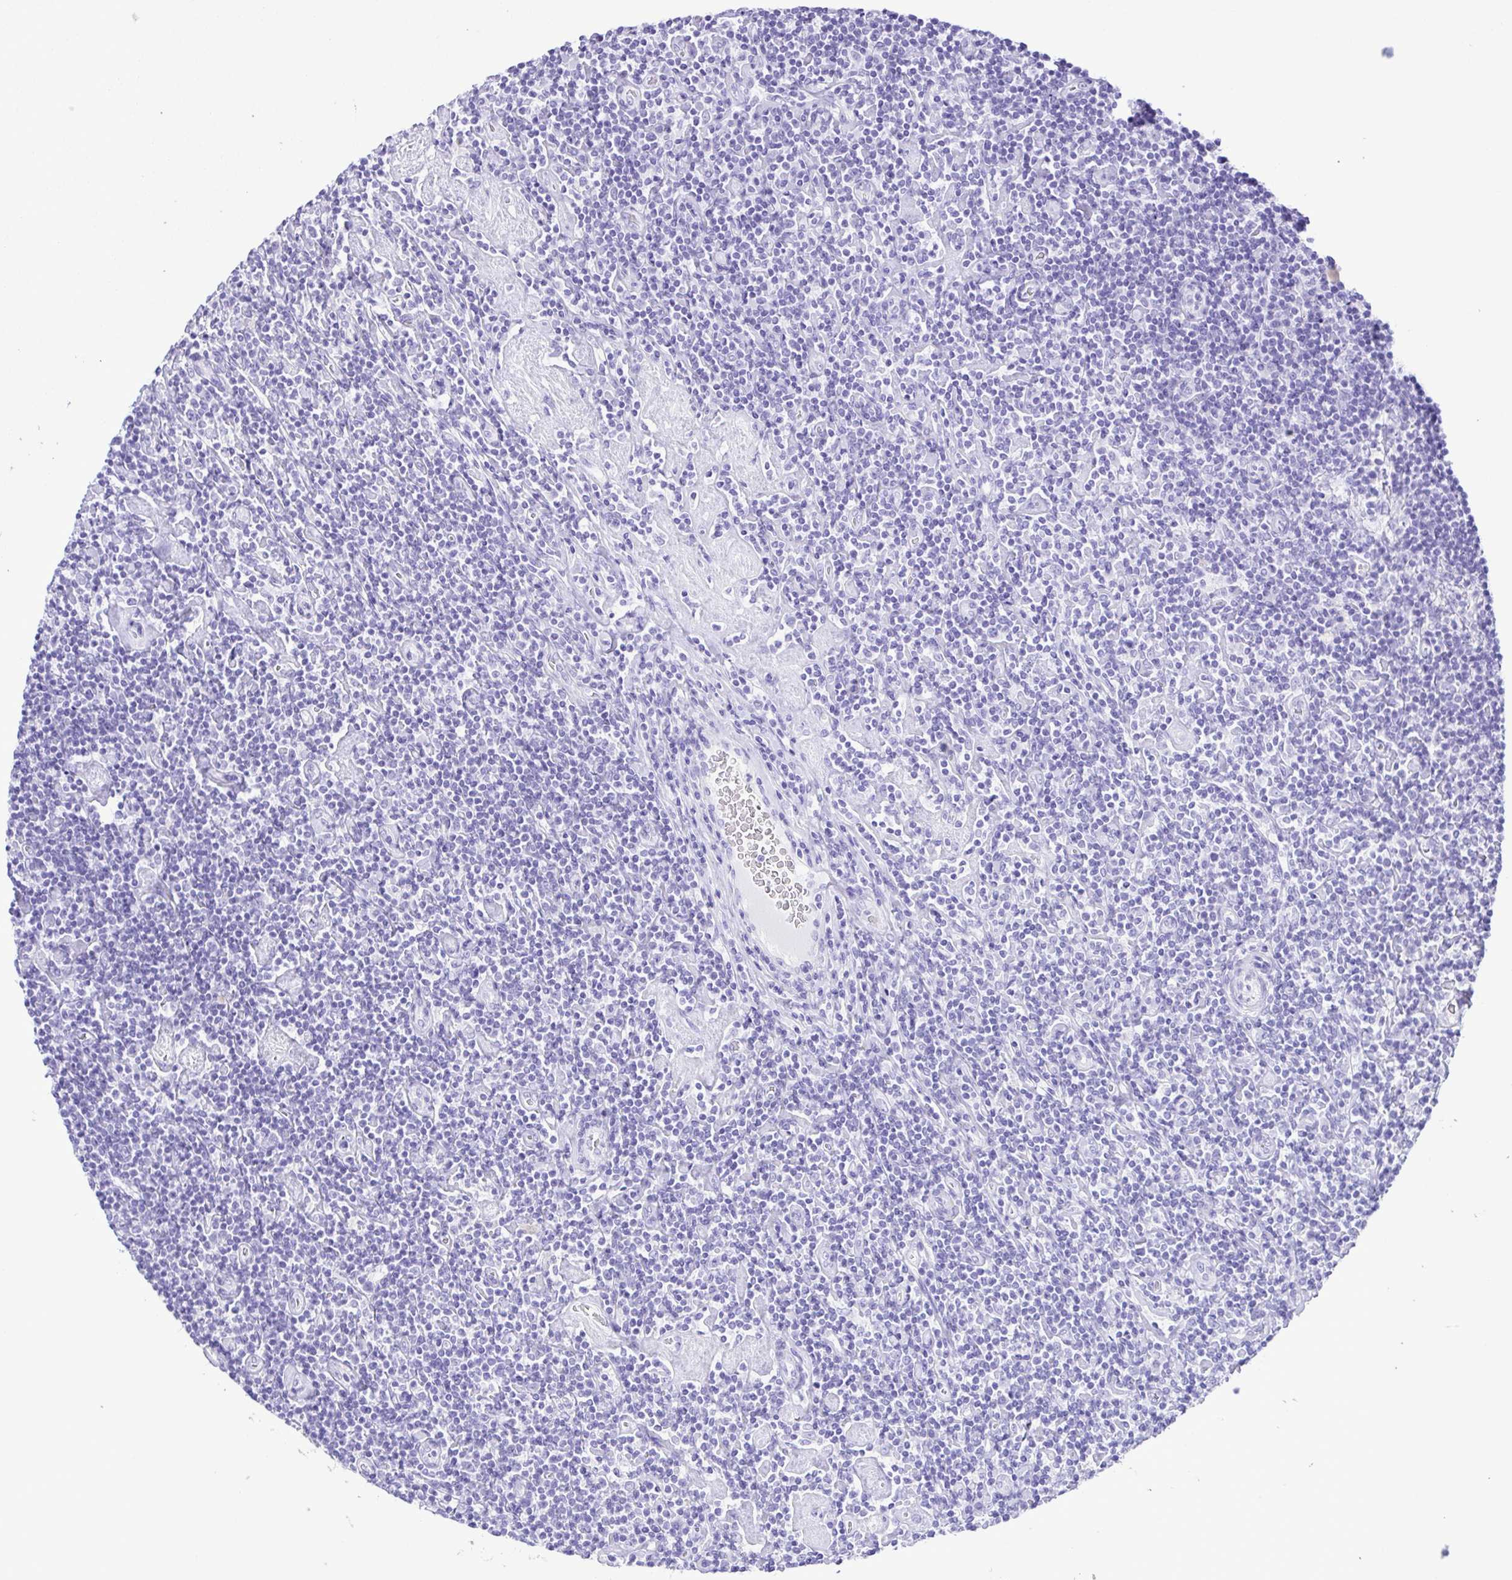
{"staining": {"intensity": "negative", "quantity": "none", "location": "none"}, "tissue": "lymphoma", "cell_type": "Tumor cells", "image_type": "cancer", "snomed": [{"axis": "morphology", "description": "Hodgkin's disease, NOS"}, {"axis": "topography", "description": "Lymph node"}], "caption": "IHC photomicrograph of neoplastic tissue: Hodgkin's disease stained with DAB (3,3'-diaminobenzidine) shows no significant protein positivity in tumor cells. (Brightfield microscopy of DAB immunohistochemistry (IHC) at high magnification).", "gene": "CASP14", "patient": {"sex": "male", "age": 40}}